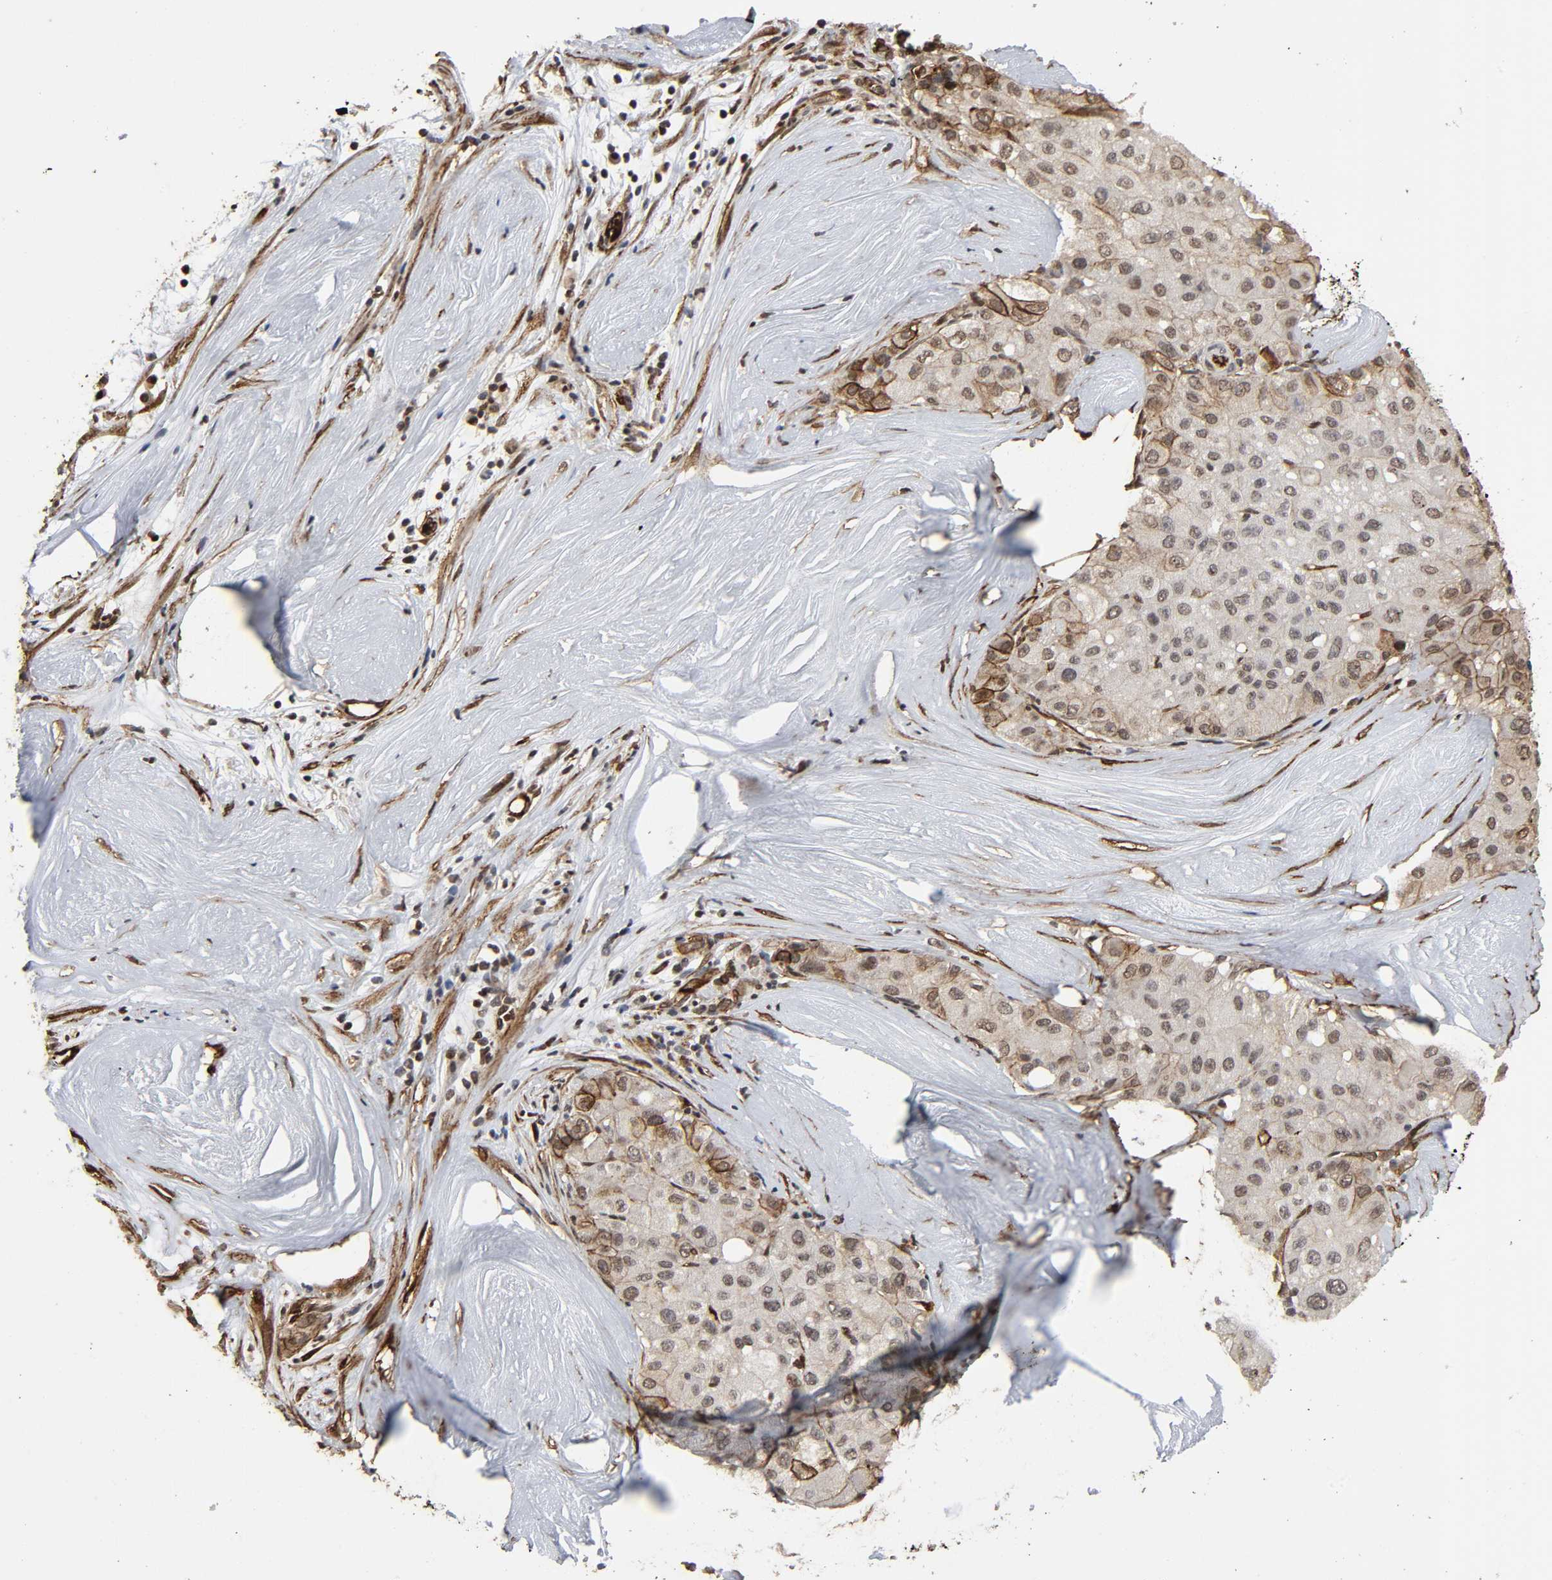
{"staining": {"intensity": "weak", "quantity": ">75%", "location": "cytoplasmic/membranous"}, "tissue": "liver cancer", "cell_type": "Tumor cells", "image_type": "cancer", "snomed": [{"axis": "morphology", "description": "Carcinoma, Hepatocellular, NOS"}, {"axis": "topography", "description": "Liver"}], "caption": "Liver cancer stained for a protein shows weak cytoplasmic/membranous positivity in tumor cells.", "gene": "AHNAK2", "patient": {"sex": "male", "age": 80}}